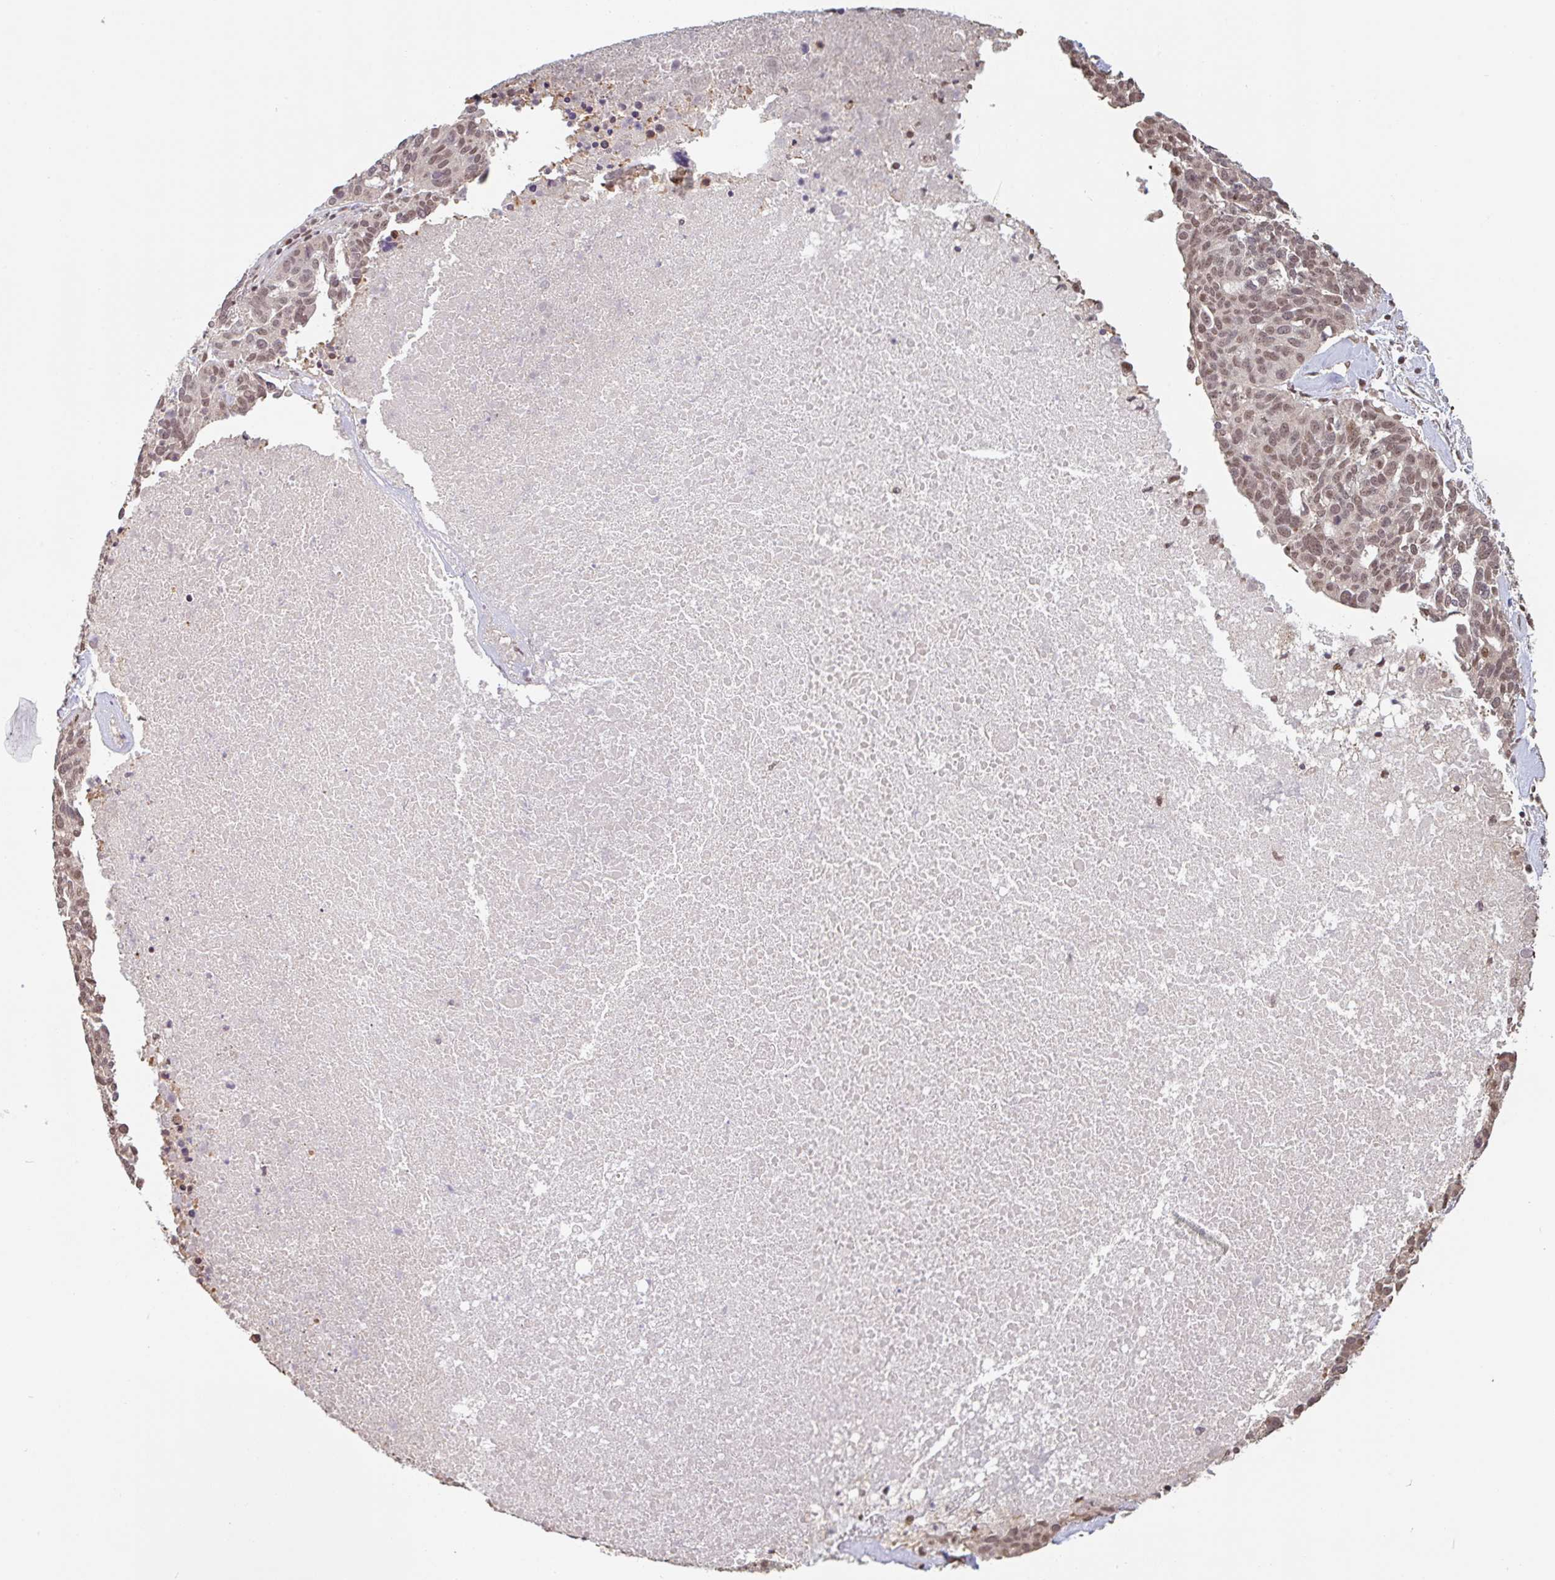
{"staining": {"intensity": "moderate", "quantity": ">75%", "location": "nuclear"}, "tissue": "ovarian cancer", "cell_type": "Tumor cells", "image_type": "cancer", "snomed": [{"axis": "morphology", "description": "Cystadenocarcinoma, serous, NOS"}, {"axis": "topography", "description": "Ovary"}], "caption": "A brown stain highlights moderate nuclear expression of a protein in ovarian serous cystadenocarcinoma tumor cells.", "gene": "DR1", "patient": {"sex": "female", "age": 59}}